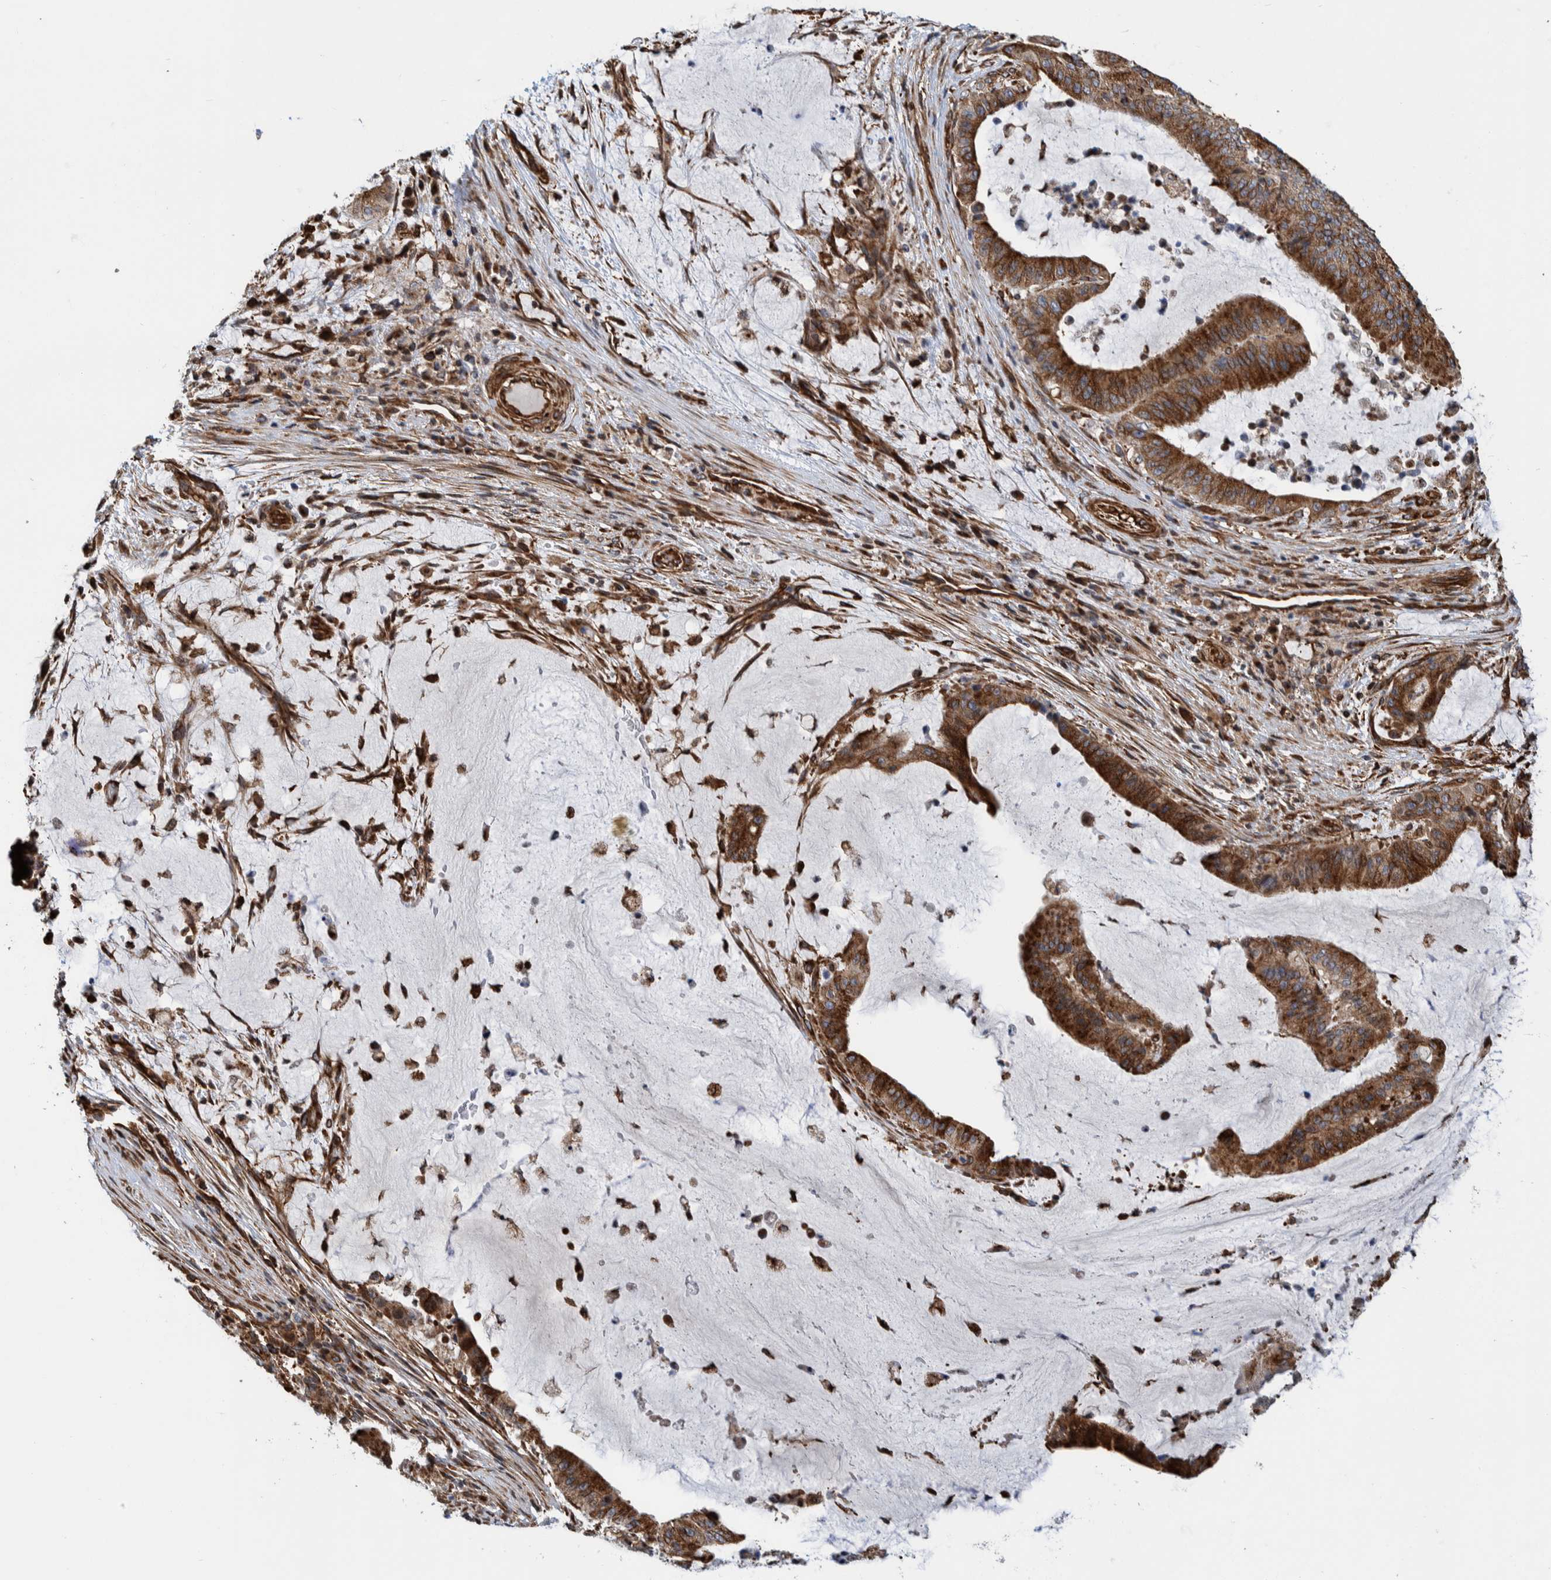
{"staining": {"intensity": "strong", "quantity": ">75%", "location": "cytoplasmic/membranous"}, "tissue": "liver cancer", "cell_type": "Tumor cells", "image_type": "cancer", "snomed": [{"axis": "morphology", "description": "Normal tissue, NOS"}, {"axis": "morphology", "description": "Cholangiocarcinoma"}, {"axis": "topography", "description": "Liver"}, {"axis": "topography", "description": "Peripheral nerve tissue"}], "caption": "A brown stain highlights strong cytoplasmic/membranous expression of a protein in liver cancer tumor cells.", "gene": "CCDC57", "patient": {"sex": "female", "age": 73}}